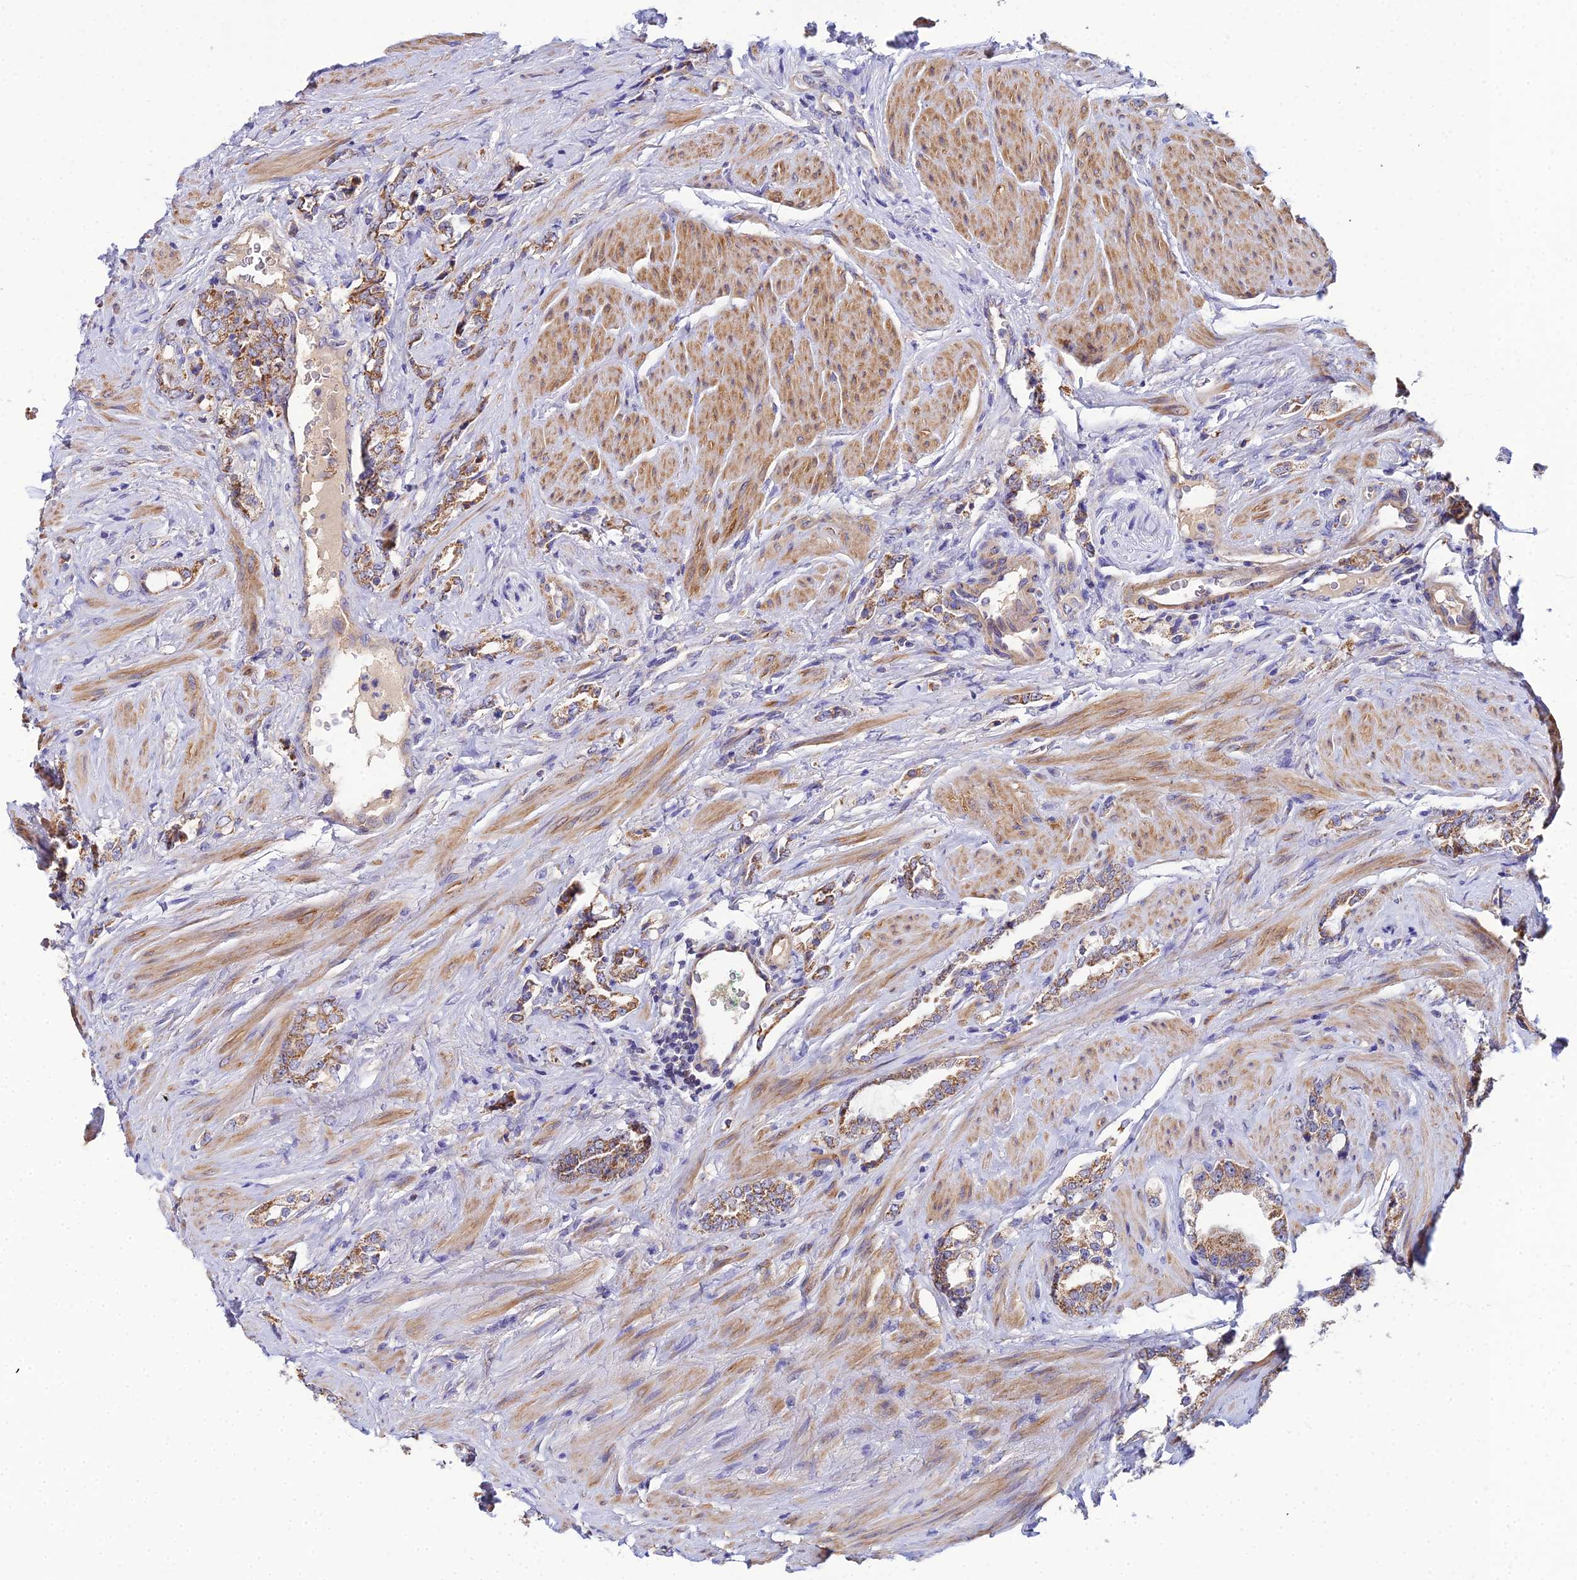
{"staining": {"intensity": "moderate", "quantity": ">75%", "location": "cytoplasmic/membranous"}, "tissue": "prostate cancer", "cell_type": "Tumor cells", "image_type": "cancer", "snomed": [{"axis": "morphology", "description": "Adenocarcinoma, High grade"}, {"axis": "topography", "description": "Prostate"}], "caption": "Prostate cancer (high-grade adenocarcinoma) stained for a protein displays moderate cytoplasmic/membranous positivity in tumor cells.", "gene": "ACOT2", "patient": {"sex": "male", "age": 64}}